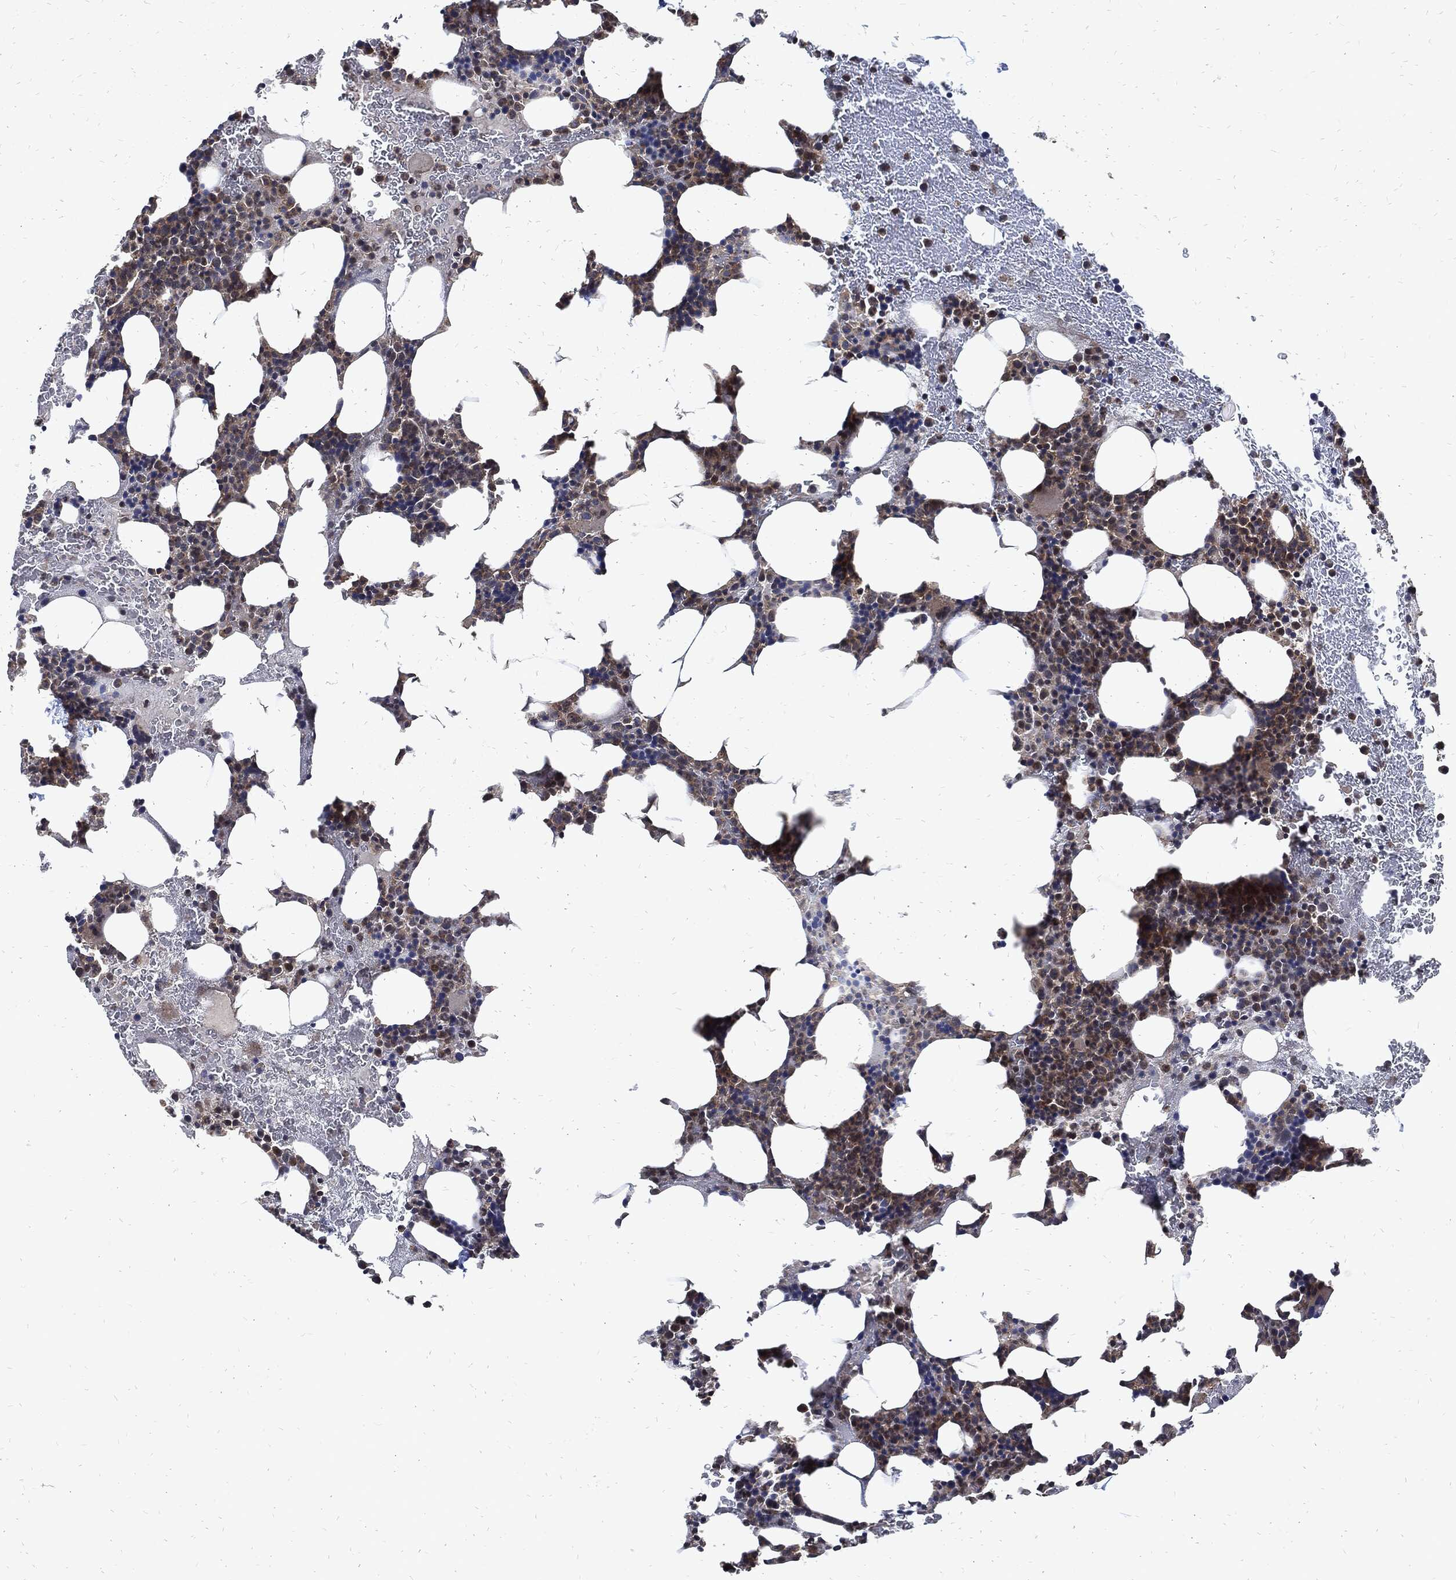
{"staining": {"intensity": "moderate", "quantity": "25%-75%", "location": "cytoplasmic/membranous"}, "tissue": "bone marrow", "cell_type": "Hematopoietic cells", "image_type": "normal", "snomed": [{"axis": "morphology", "description": "Normal tissue, NOS"}, {"axis": "topography", "description": "Bone marrow"}], "caption": "Brown immunohistochemical staining in unremarkable human bone marrow demonstrates moderate cytoplasmic/membranous expression in approximately 25%-75% of hematopoietic cells. (brown staining indicates protein expression, while blue staining denotes nuclei).", "gene": "DCTN1", "patient": {"sex": "male", "age": 83}}